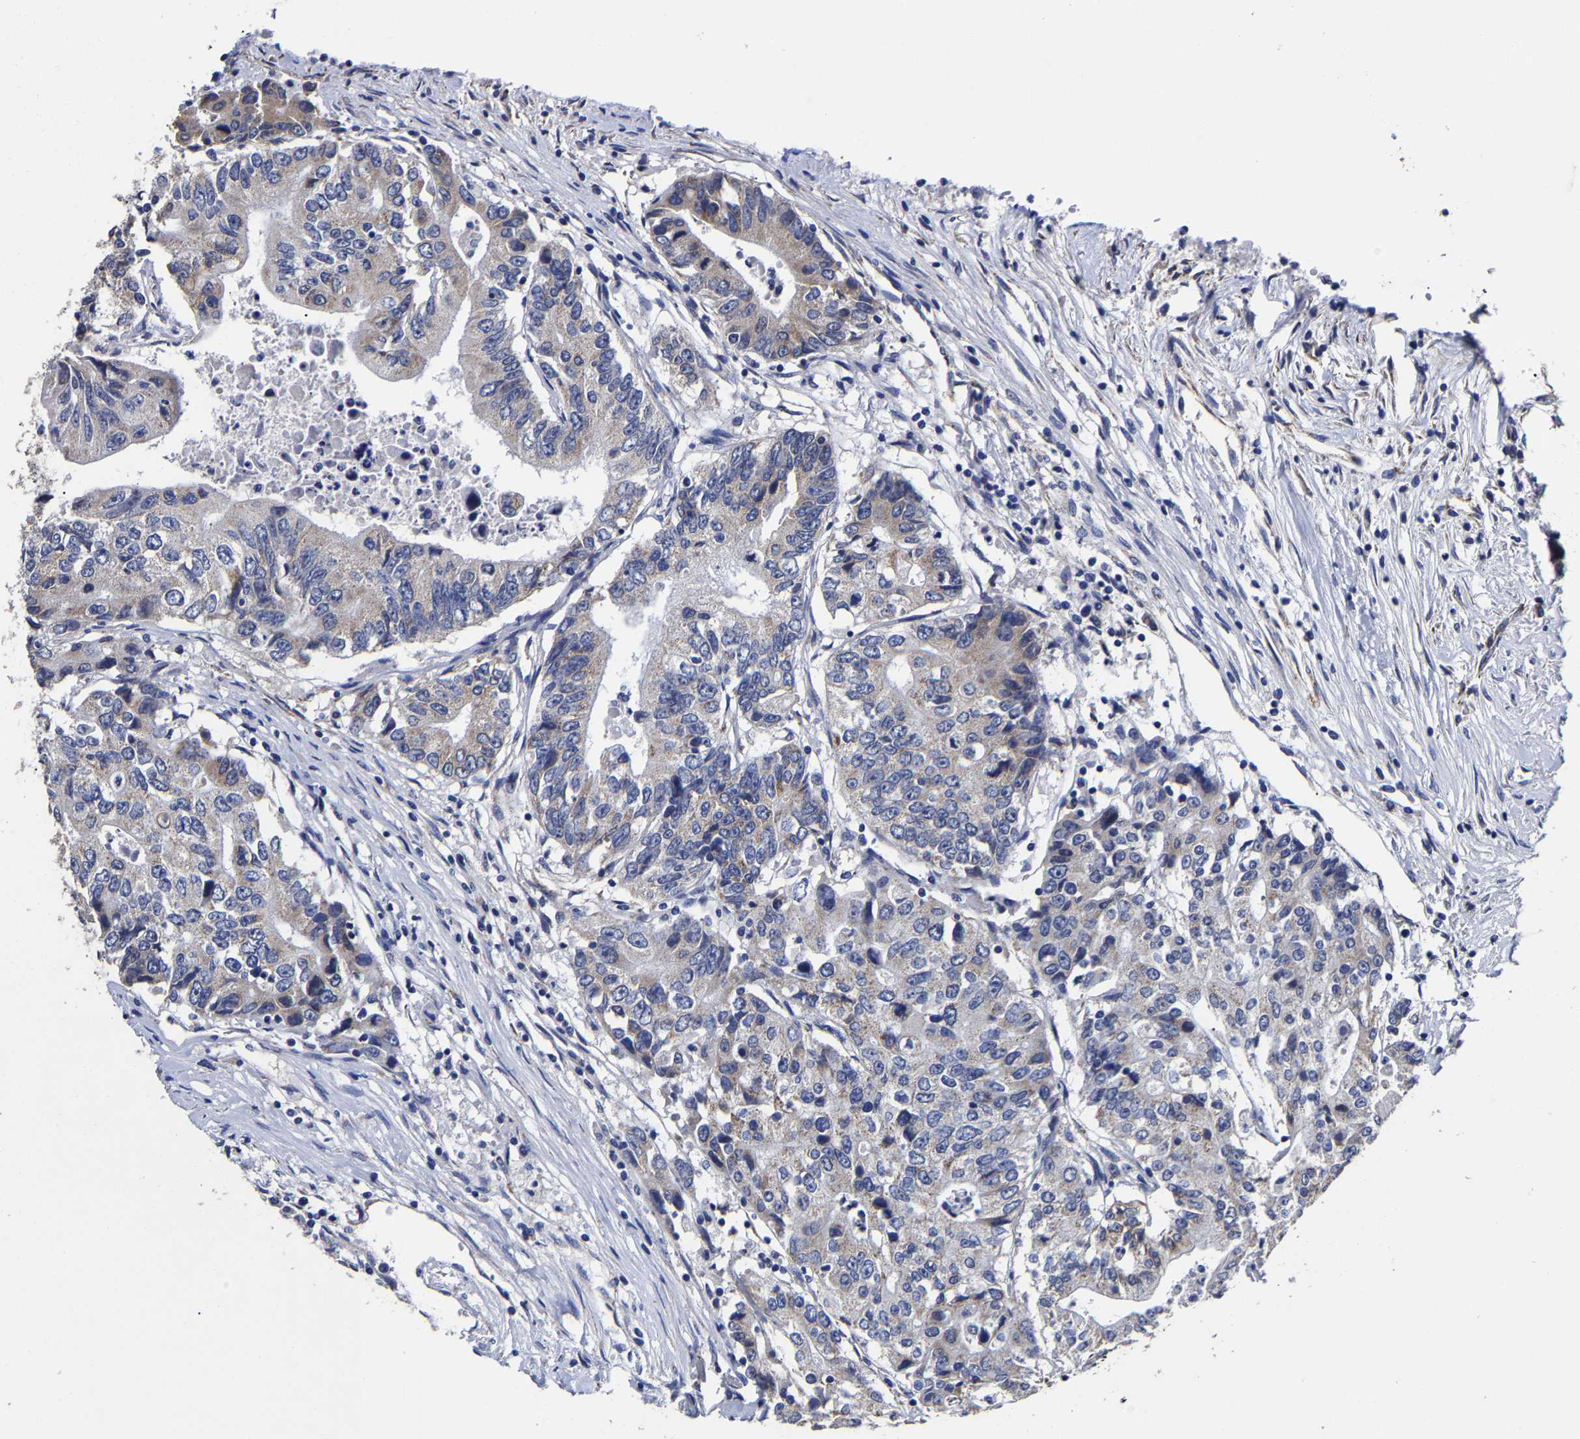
{"staining": {"intensity": "weak", "quantity": "<25%", "location": "cytoplasmic/membranous"}, "tissue": "colorectal cancer", "cell_type": "Tumor cells", "image_type": "cancer", "snomed": [{"axis": "morphology", "description": "Adenocarcinoma, NOS"}, {"axis": "topography", "description": "Colon"}], "caption": "This is an IHC micrograph of human adenocarcinoma (colorectal). There is no expression in tumor cells.", "gene": "AASS", "patient": {"sex": "female", "age": 77}}